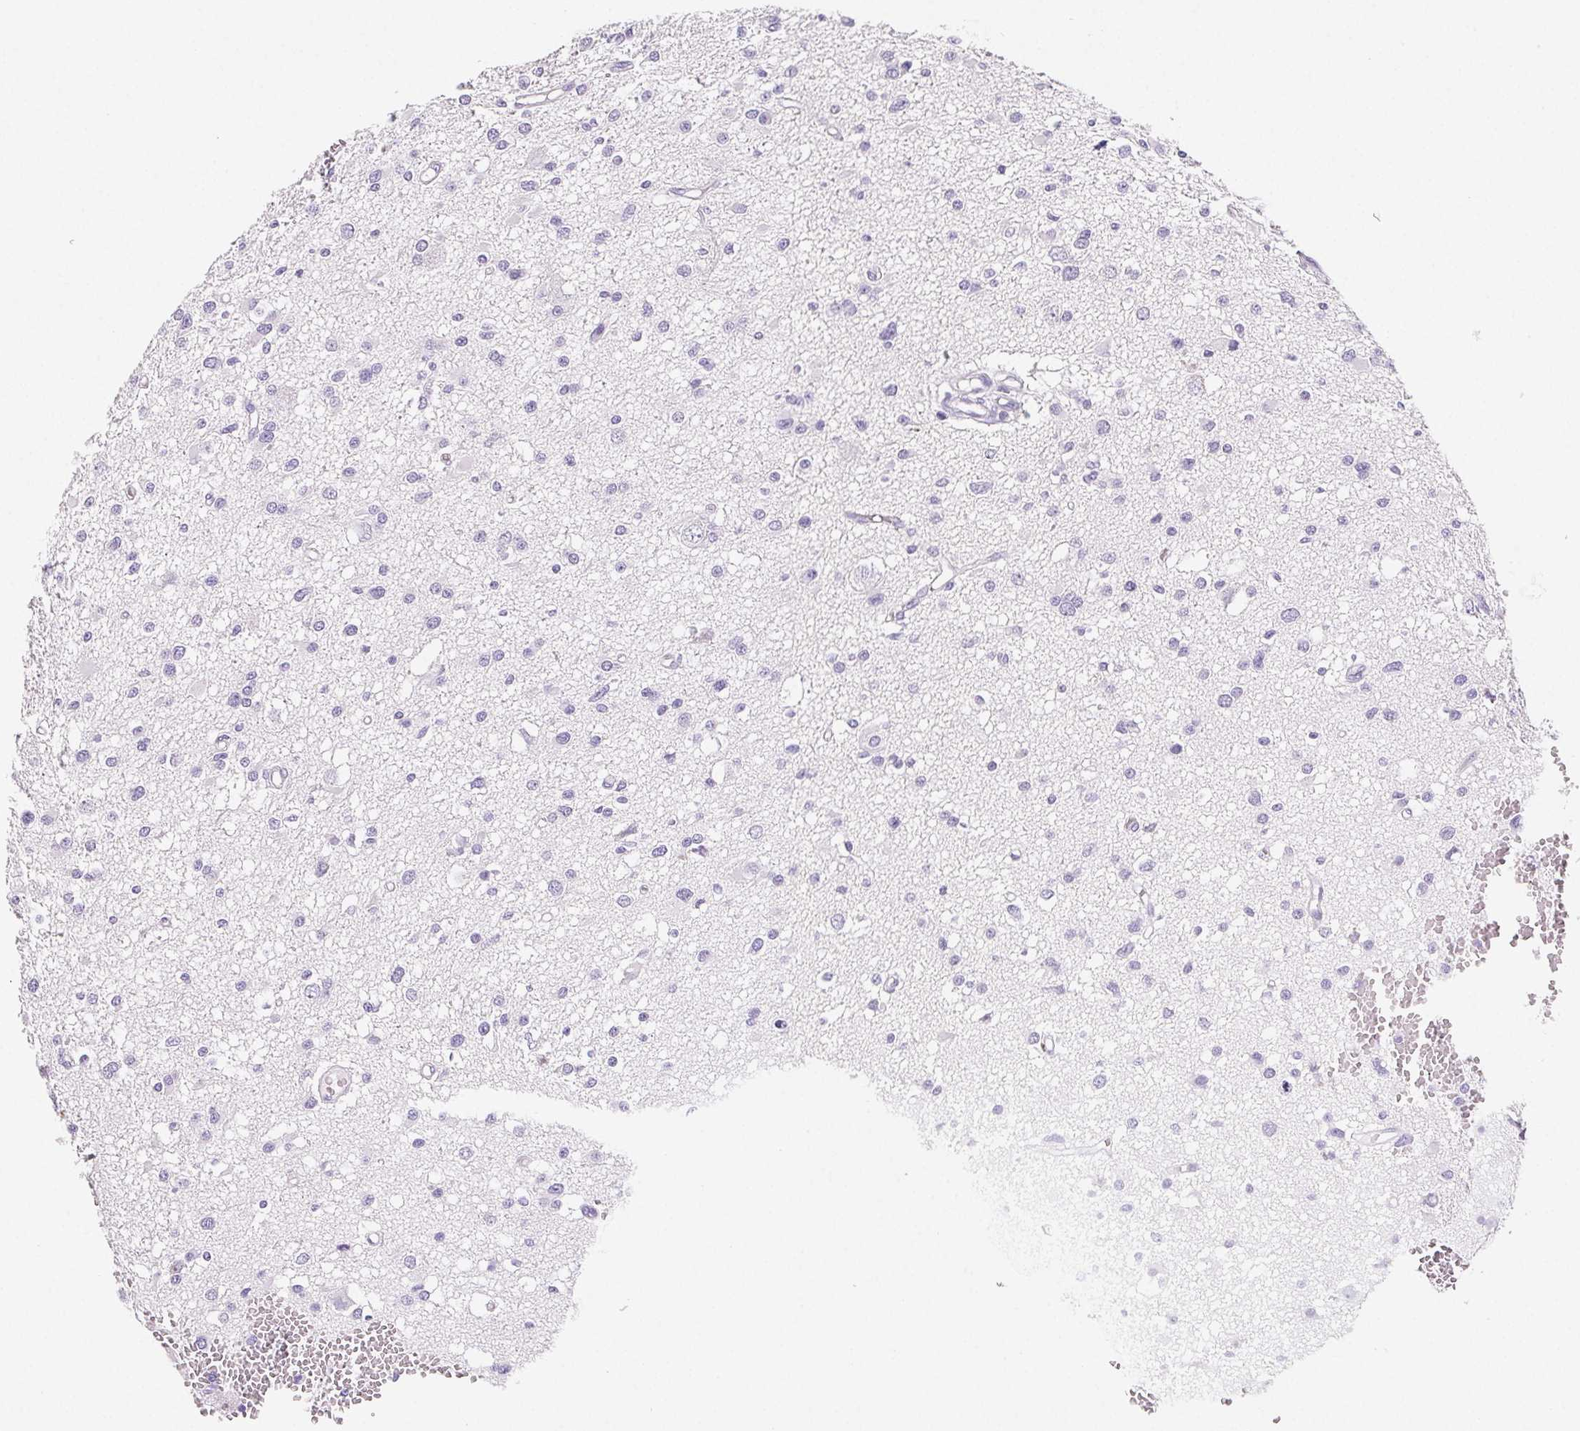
{"staining": {"intensity": "negative", "quantity": "none", "location": "none"}, "tissue": "glioma", "cell_type": "Tumor cells", "image_type": "cancer", "snomed": [{"axis": "morphology", "description": "Glioma, malignant, High grade"}, {"axis": "topography", "description": "Brain"}], "caption": "The IHC image has no significant expression in tumor cells of malignant glioma (high-grade) tissue.", "gene": "BEND2", "patient": {"sex": "male", "age": 54}}